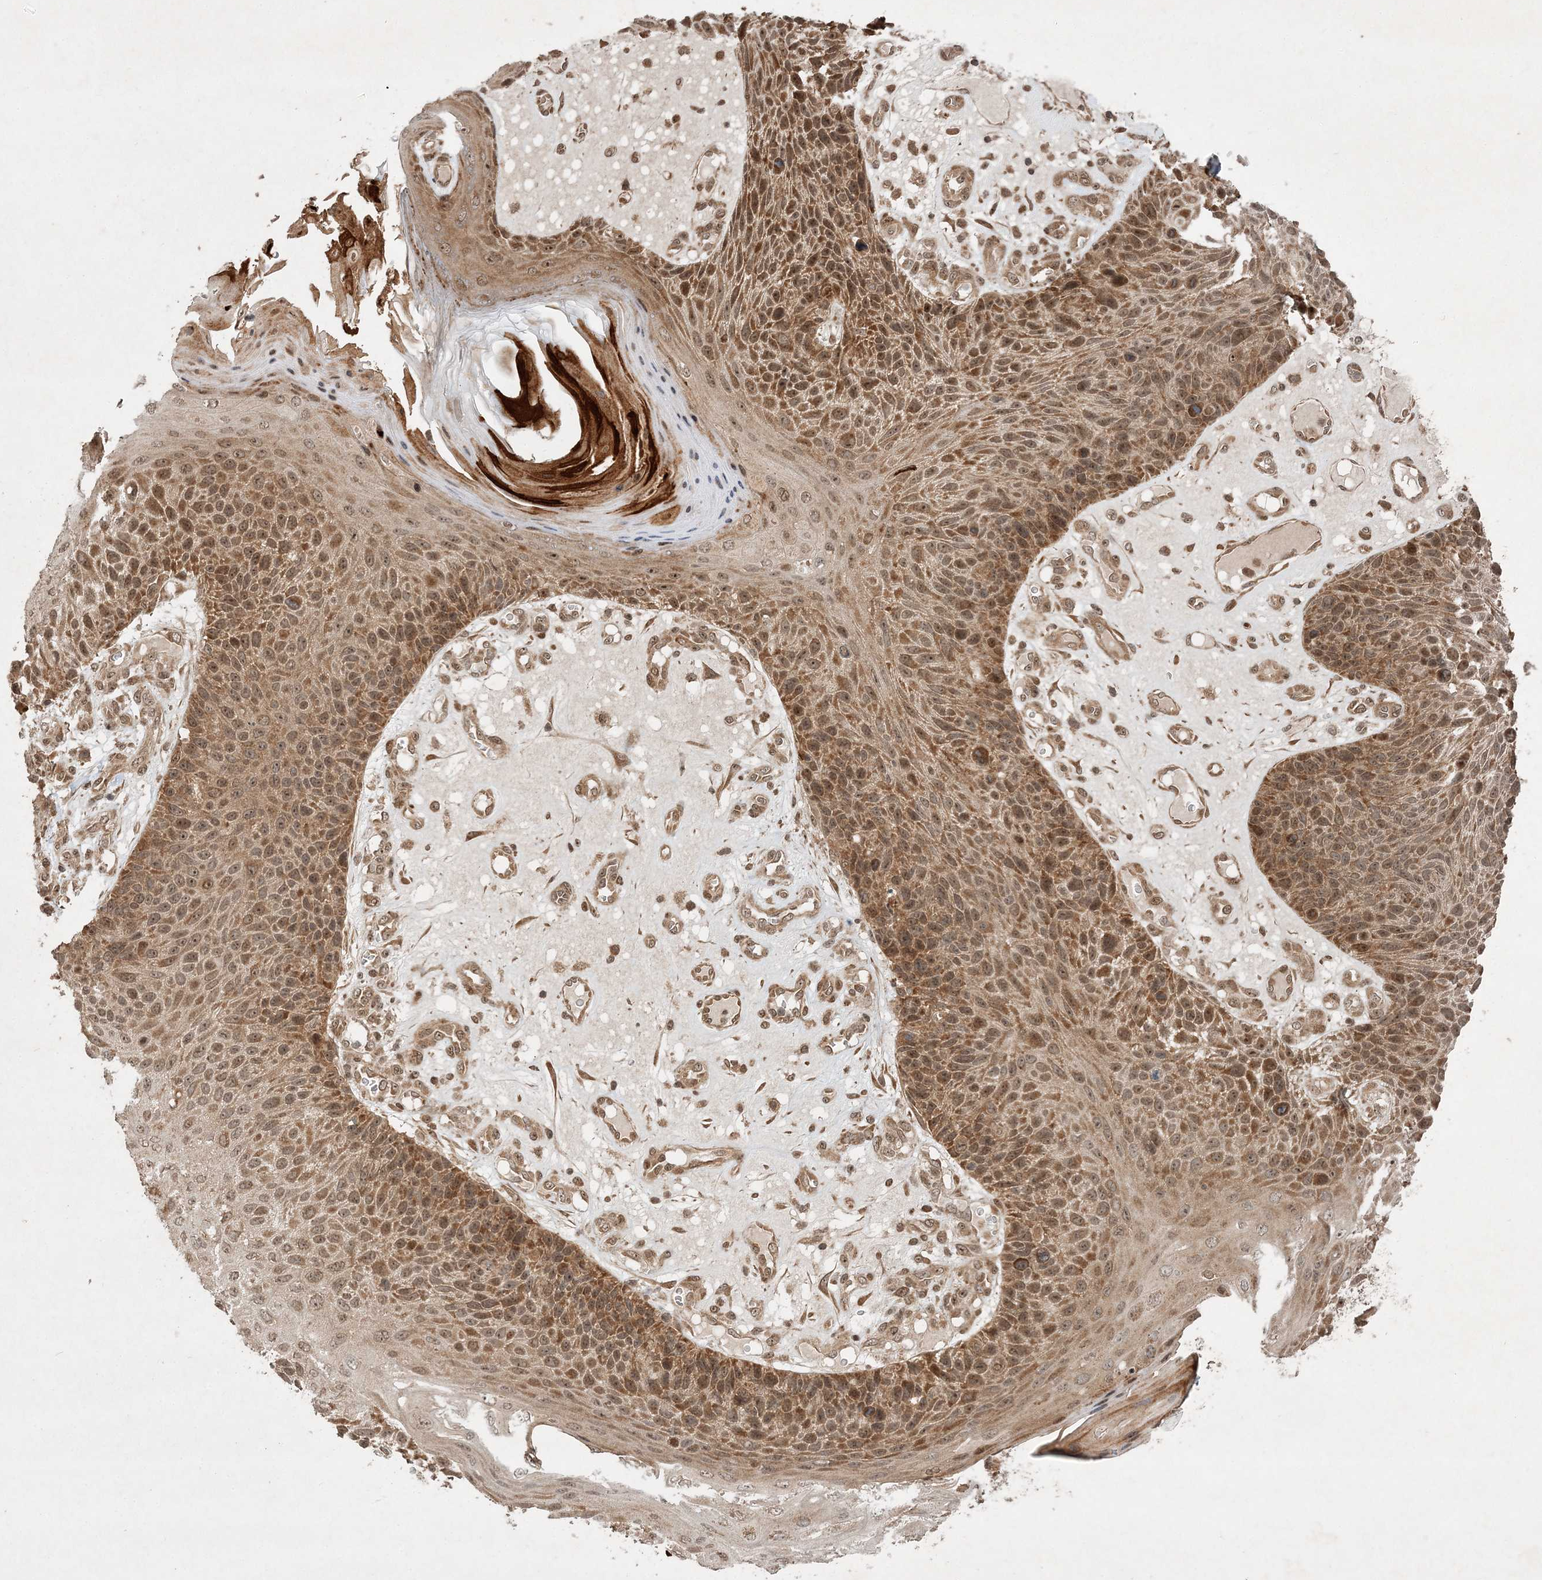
{"staining": {"intensity": "moderate", "quantity": ">75%", "location": "cytoplasmic/membranous,nuclear"}, "tissue": "skin cancer", "cell_type": "Tumor cells", "image_type": "cancer", "snomed": [{"axis": "morphology", "description": "Squamous cell carcinoma, NOS"}, {"axis": "topography", "description": "Skin"}], "caption": "An IHC micrograph of tumor tissue is shown. Protein staining in brown labels moderate cytoplasmic/membranous and nuclear positivity in squamous cell carcinoma (skin) within tumor cells.", "gene": "UBR3", "patient": {"sex": "female", "age": 88}}